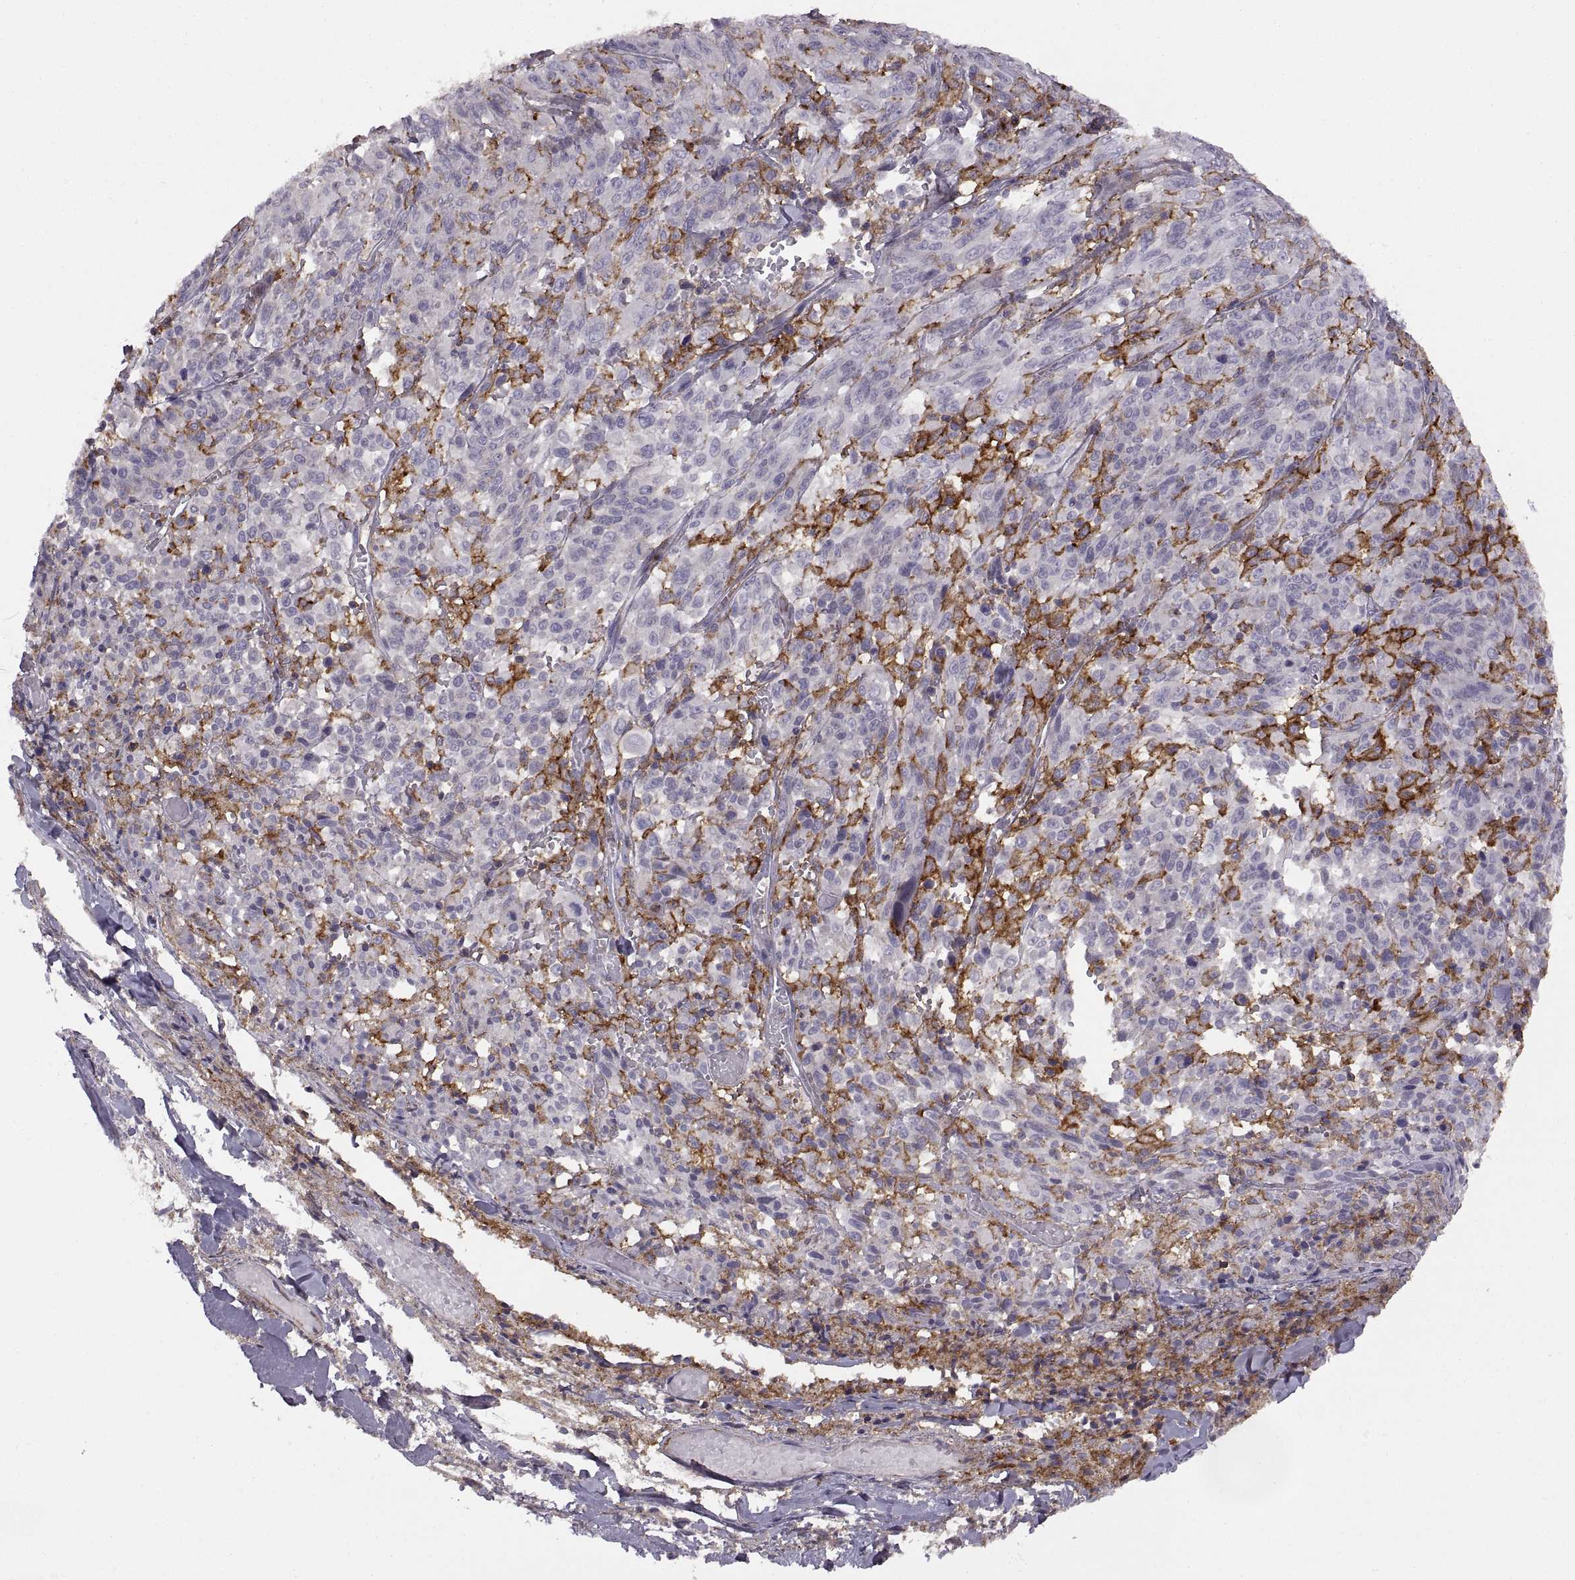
{"staining": {"intensity": "negative", "quantity": "none", "location": "none"}, "tissue": "melanoma", "cell_type": "Tumor cells", "image_type": "cancer", "snomed": [{"axis": "morphology", "description": "Malignant melanoma, NOS"}, {"axis": "topography", "description": "Skin"}], "caption": "Photomicrograph shows no protein positivity in tumor cells of melanoma tissue. (DAB IHC visualized using brightfield microscopy, high magnification).", "gene": "RALB", "patient": {"sex": "female", "age": 91}}